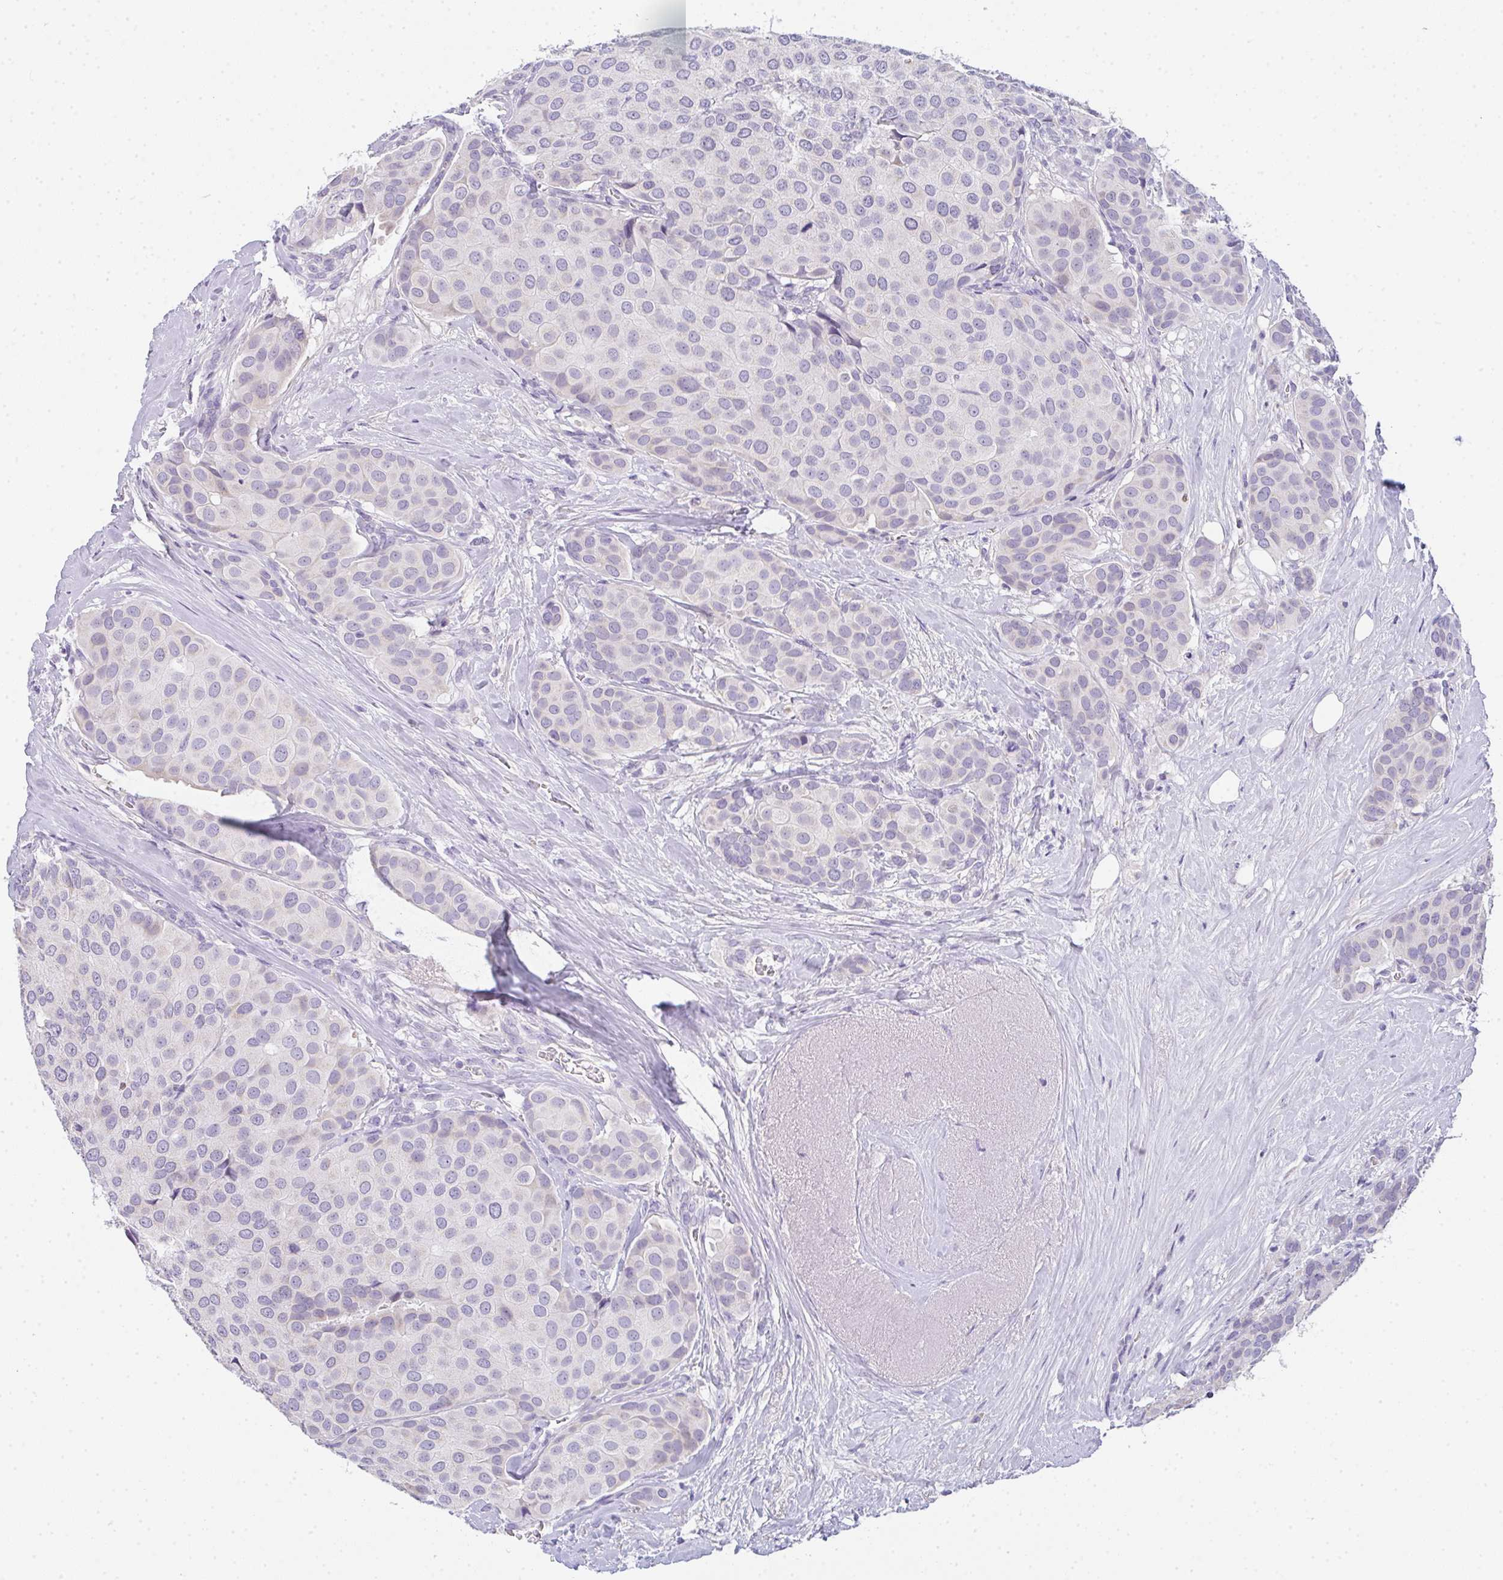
{"staining": {"intensity": "negative", "quantity": "none", "location": "none"}, "tissue": "breast cancer", "cell_type": "Tumor cells", "image_type": "cancer", "snomed": [{"axis": "morphology", "description": "Duct carcinoma"}, {"axis": "topography", "description": "Breast"}], "caption": "Histopathology image shows no significant protein staining in tumor cells of breast intraductal carcinoma.", "gene": "CACNA1S", "patient": {"sex": "female", "age": 70}}